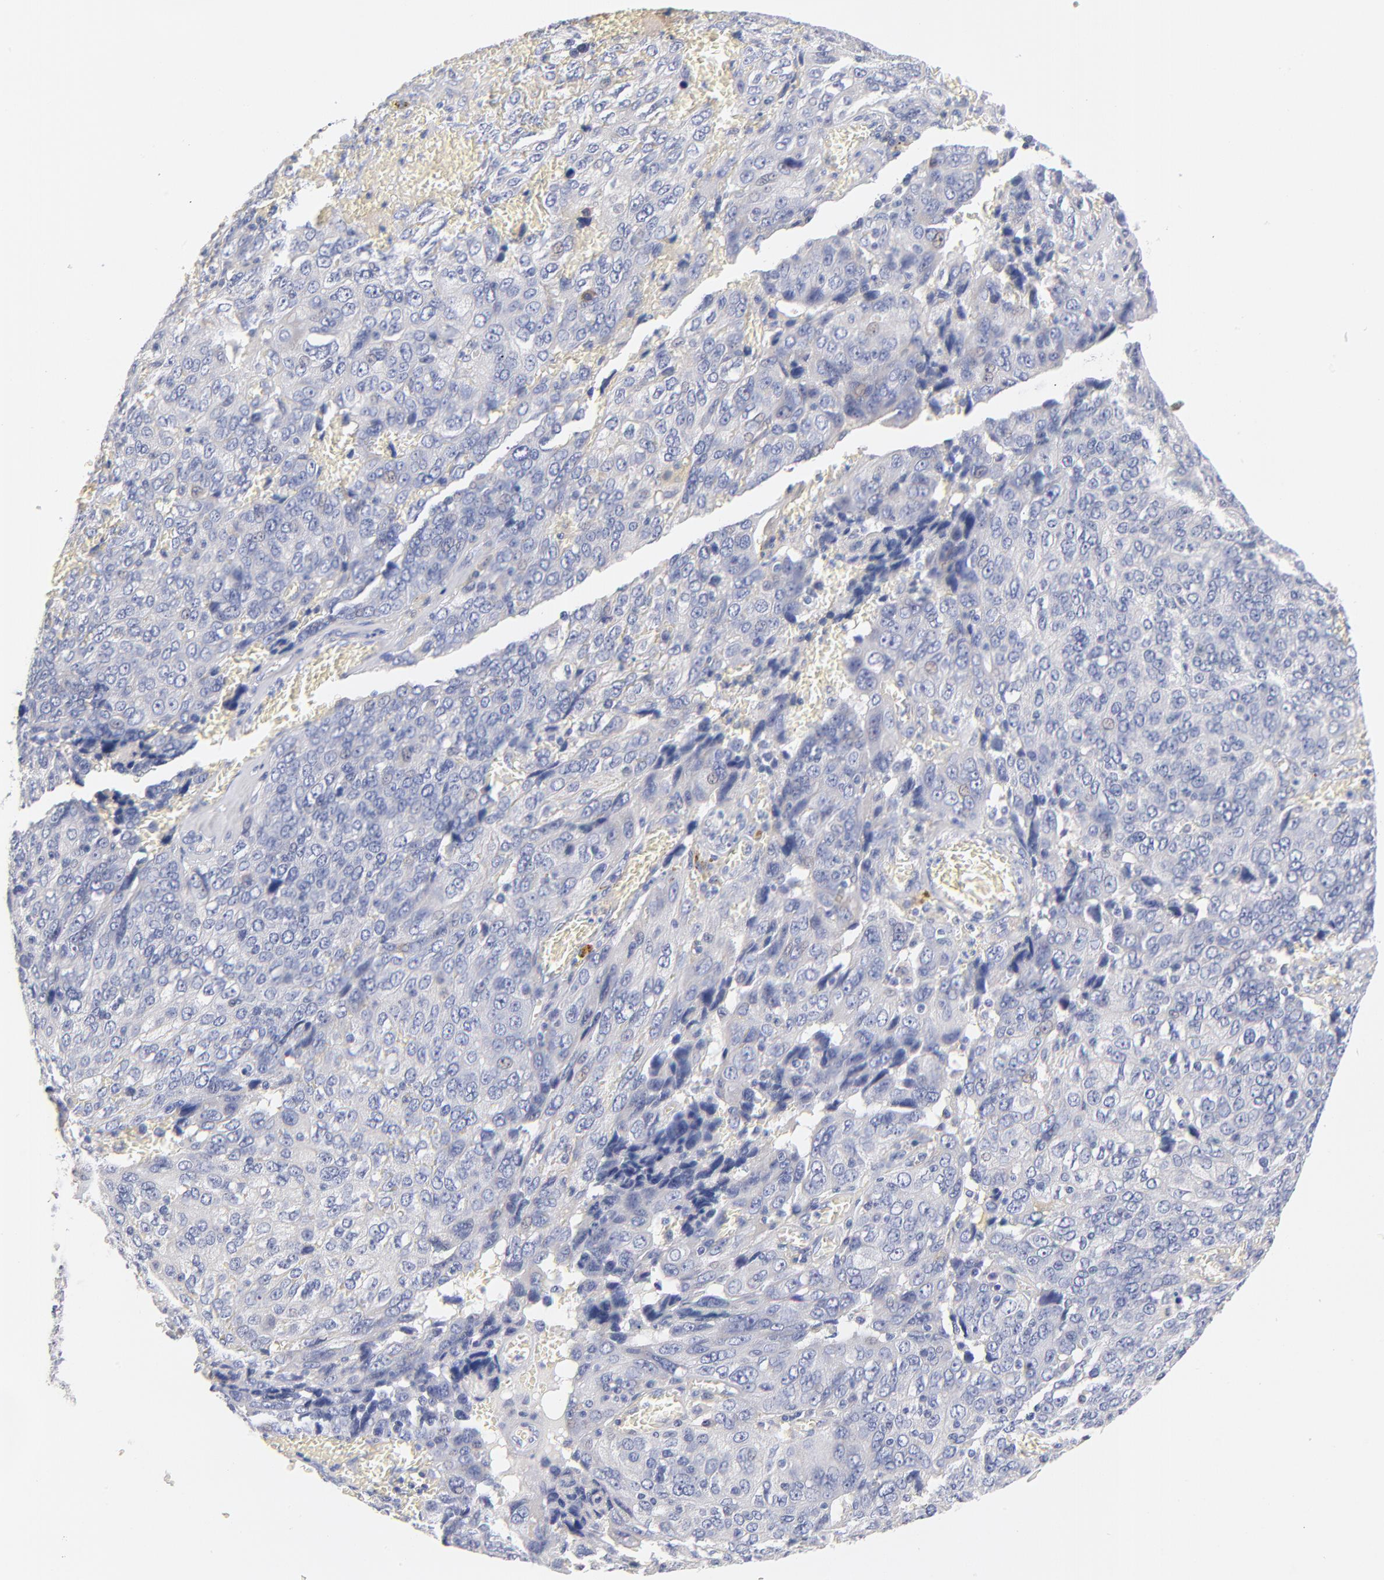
{"staining": {"intensity": "negative", "quantity": "none", "location": "none"}, "tissue": "ovarian cancer", "cell_type": "Tumor cells", "image_type": "cancer", "snomed": [{"axis": "morphology", "description": "Carcinoma, endometroid"}, {"axis": "topography", "description": "Ovary"}], "caption": "DAB immunohistochemical staining of human ovarian cancer displays no significant expression in tumor cells.", "gene": "ITGA8", "patient": {"sex": "female", "age": 75}}